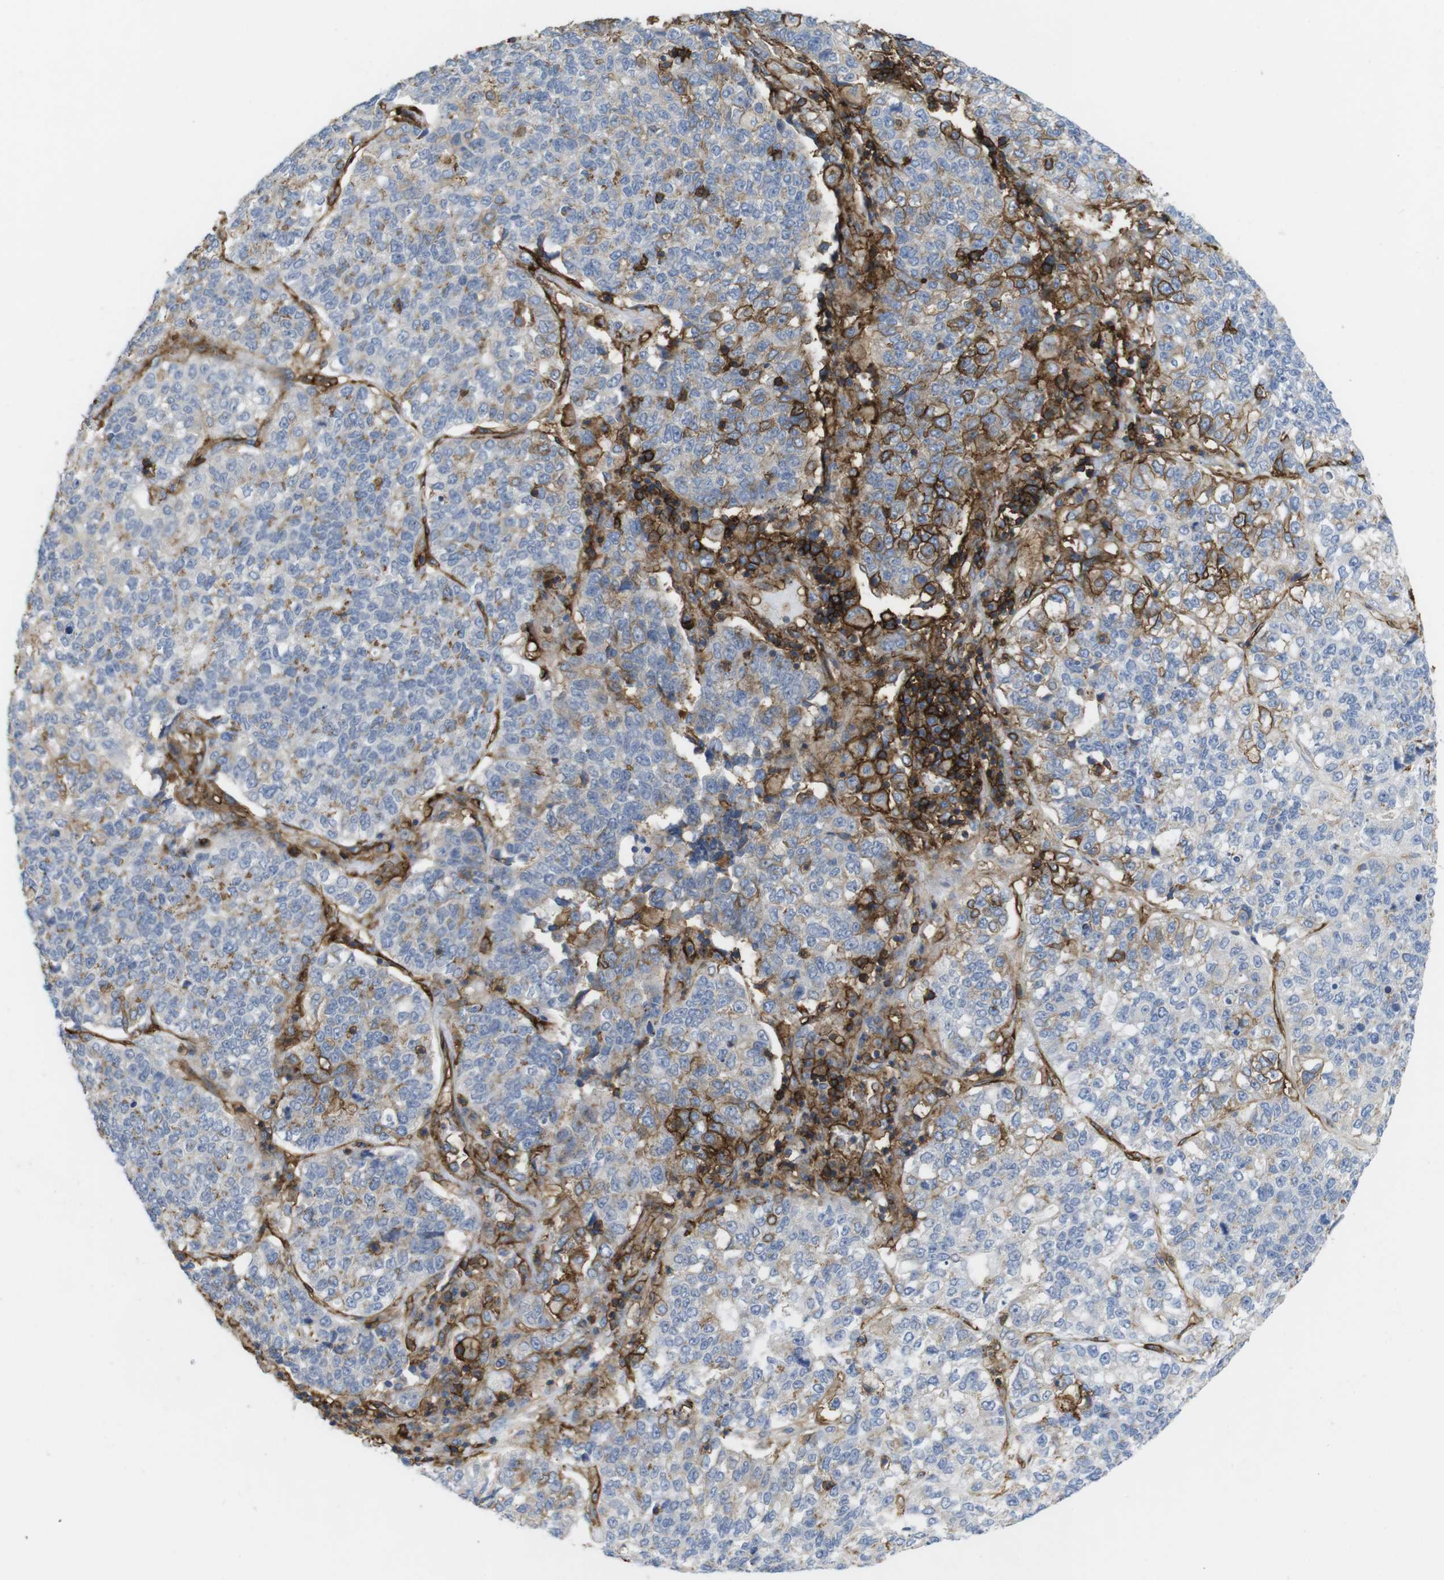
{"staining": {"intensity": "moderate", "quantity": "<25%", "location": "cytoplasmic/membranous"}, "tissue": "lung cancer", "cell_type": "Tumor cells", "image_type": "cancer", "snomed": [{"axis": "morphology", "description": "Adenocarcinoma, NOS"}, {"axis": "topography", "description": "Lung"}], "caption": "Immunohistochemical staining of lung cancer reveals moderate cytoplasmic/membranous protein positivity in approximately <25% of tumor cells.", "gene": "CCR6", "patient": {"sex": "male", "age": 49}}